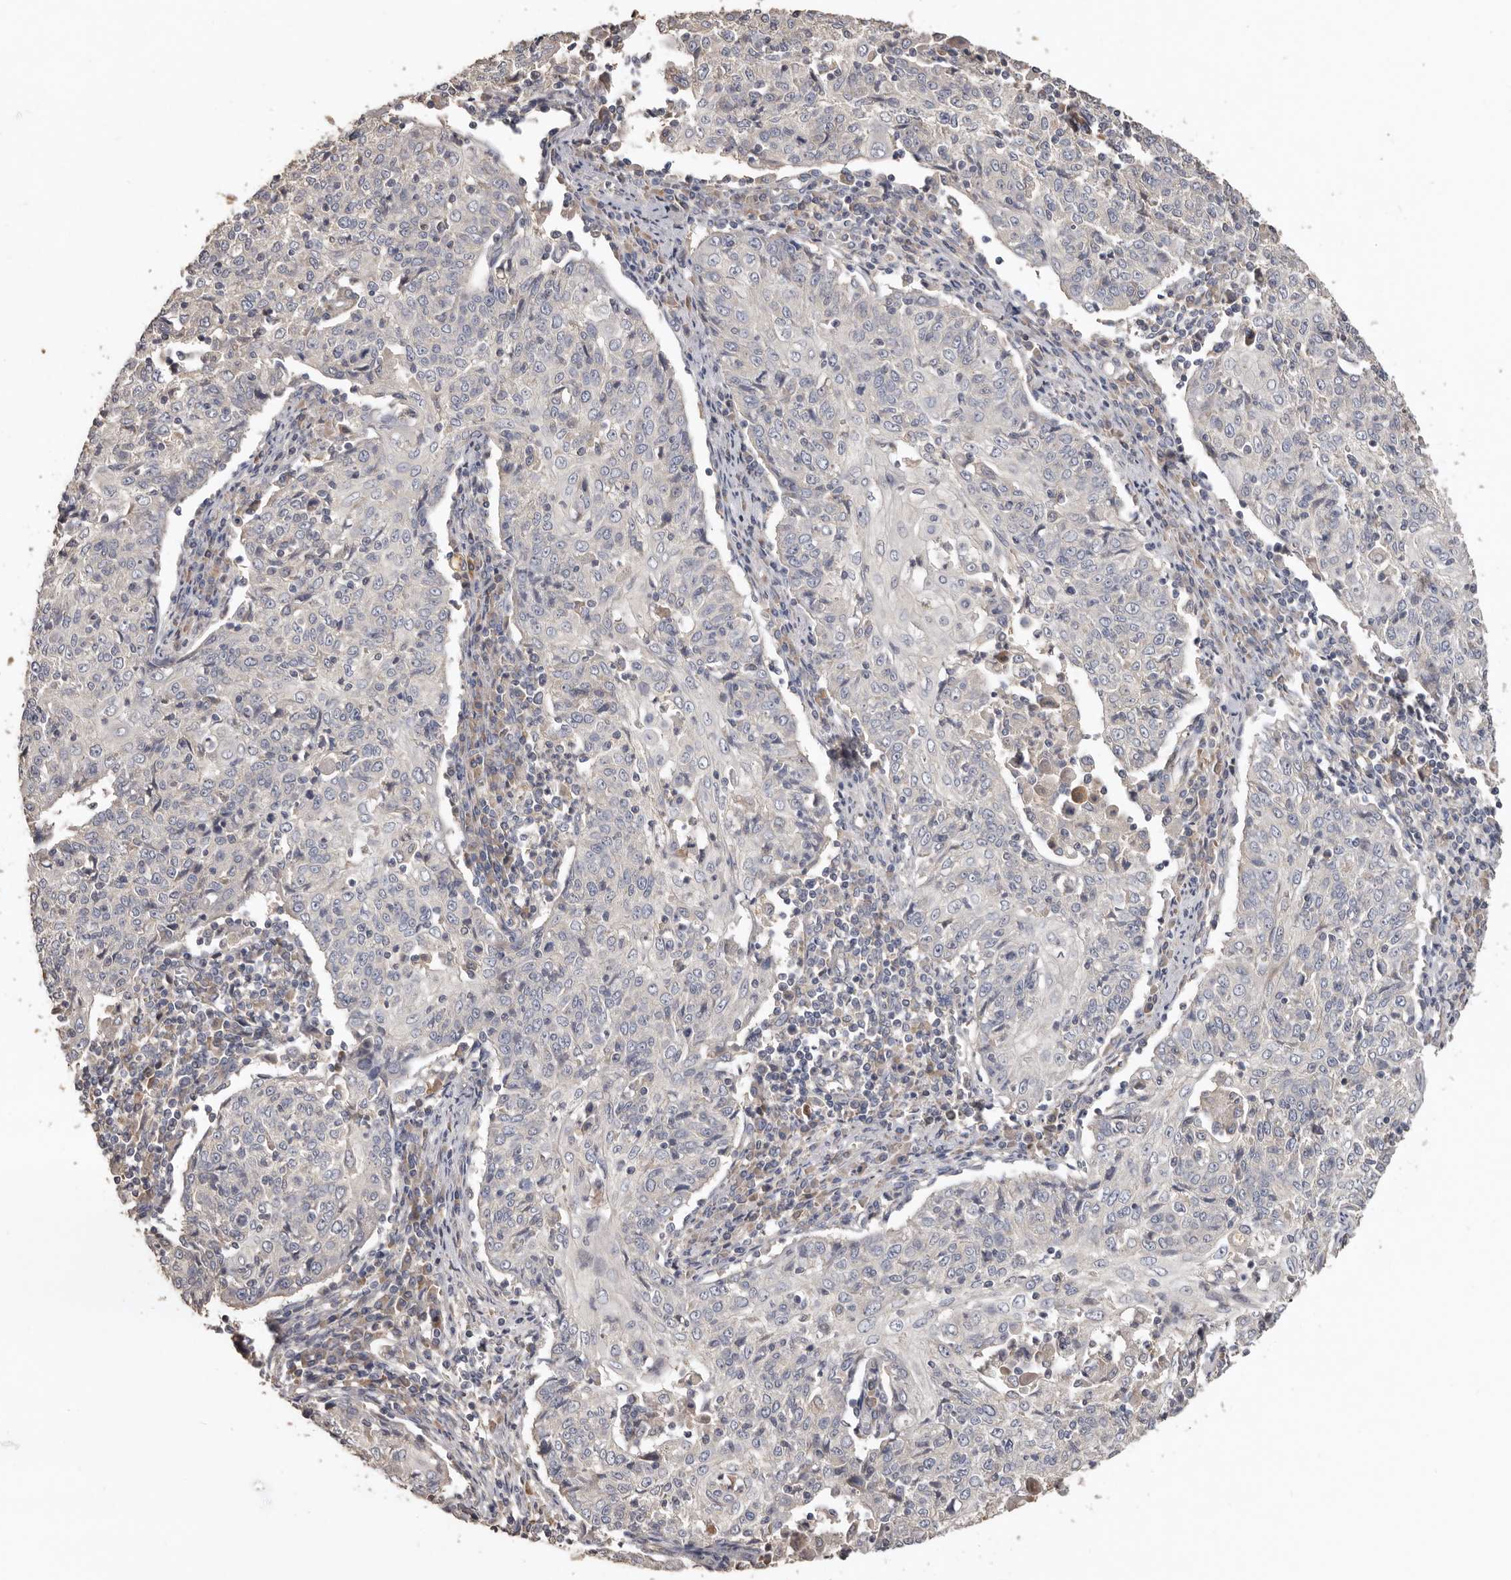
{"staining": {"intensity": "negative", "quantity": "none", "location": "none"}, "tissue": "cervical cancer", "cell_type": "Tumor cells", "image_type": "cancer", "snomed": [{"axis": "morphology", "description": "Squamous cell carcinoma, NOS"}, {"axis": "topography", "description": "Cervix"}], "caption": "Immunohistochemical staining of cervical squamous cell carcinoma exhibits no significant staining in tumor cells. The staining was performed using DAB (3,3'-diaminobenzidine) to visualize the protein expression in brown, while the nuclei were stained in blue with hematoxylin (Magnification: 20x).", "gene": "FLCN", "patient": {"sex": "female", "age": 48}}